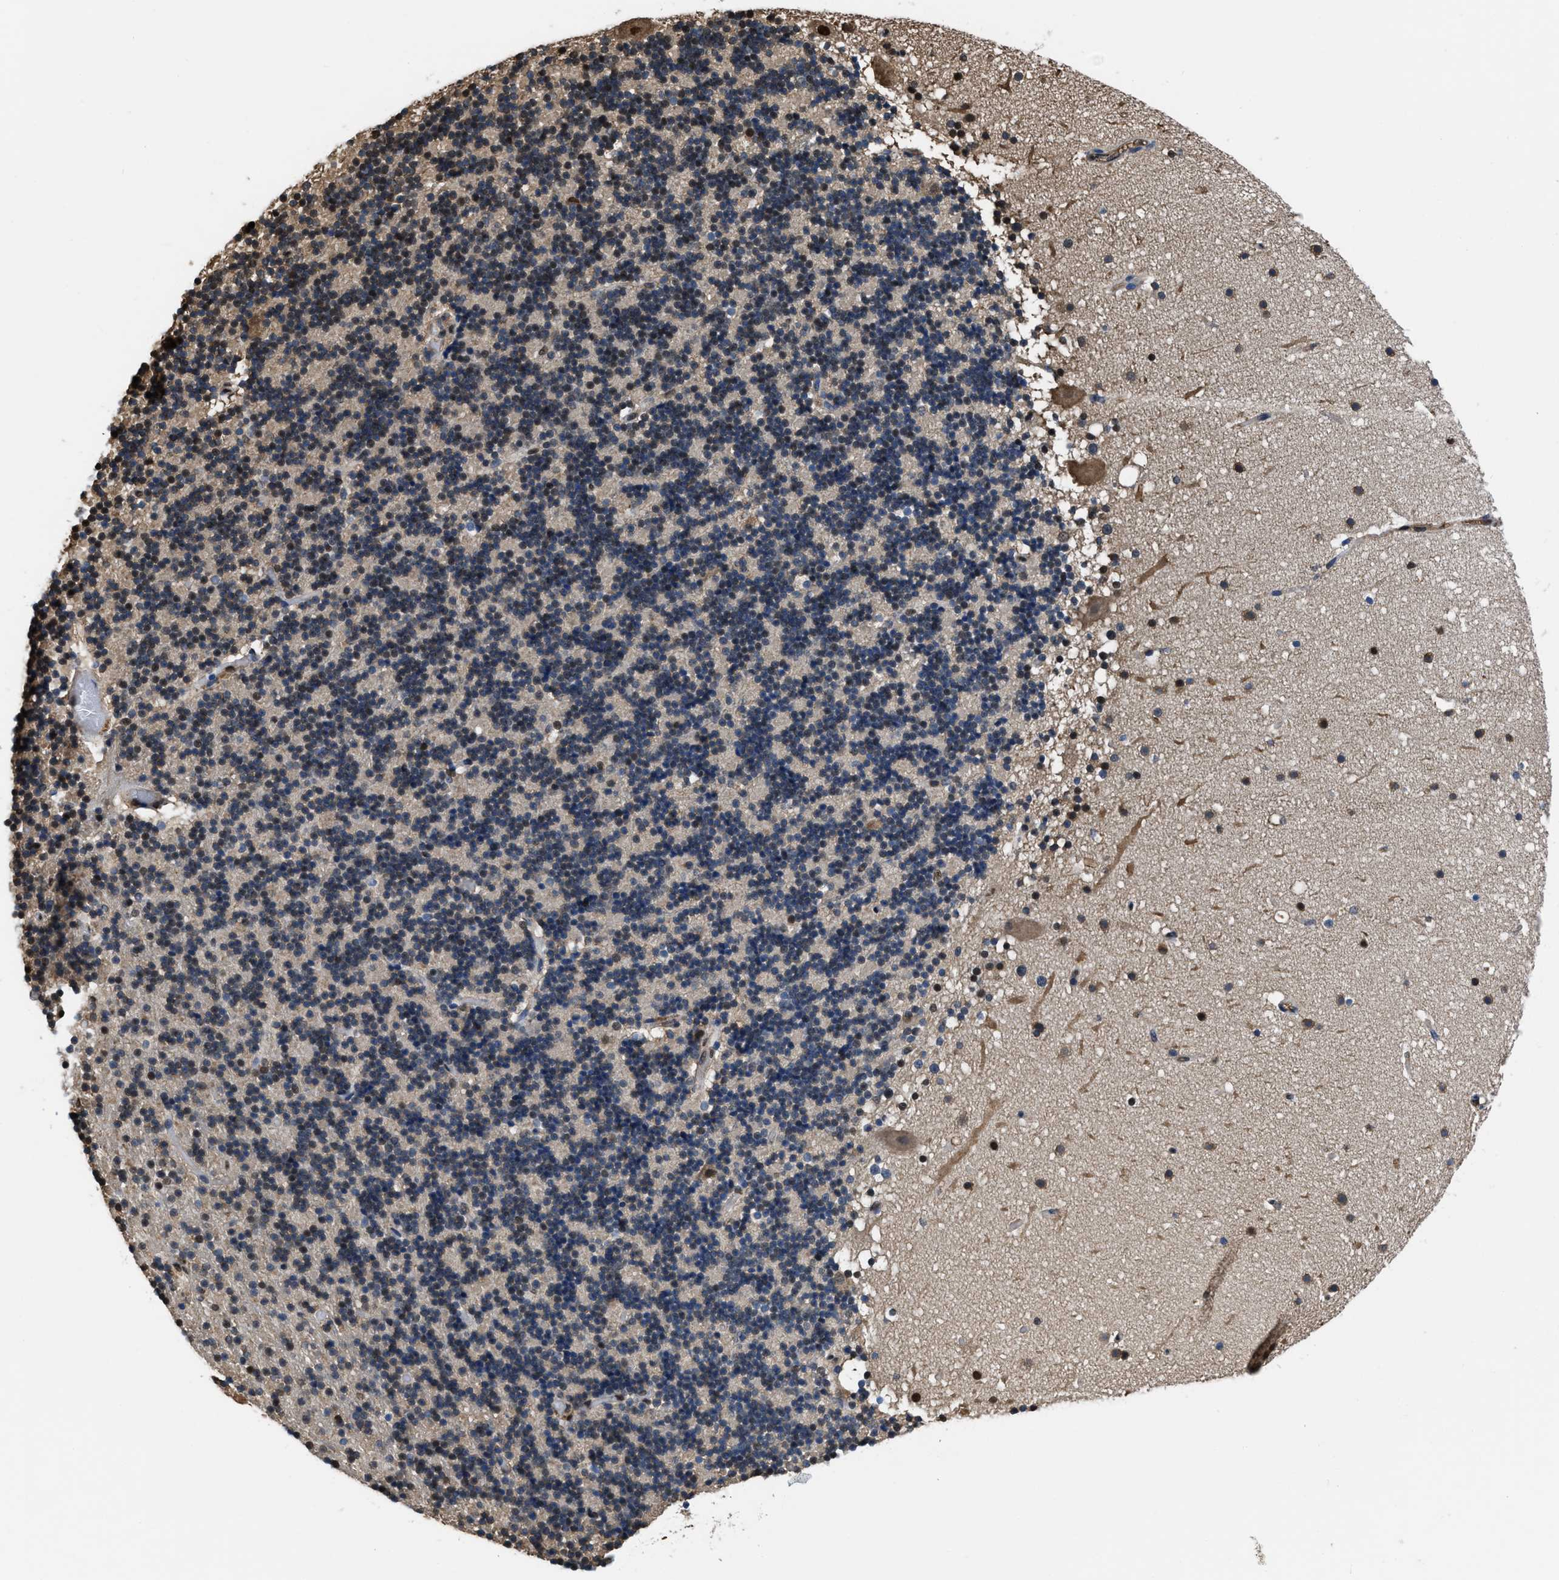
{"staining": {"intensity": "moderate", "quantity": "<25%", "location": "nuclear"}, "tissue": "cerebellum", "cell_type": "Cells in granular layer", "image_type": "normal", "snomed": [{"axis": "morphology", "description": "Normal tissue, NOS"}, {"axis": "topography", "description": "Cerebellum"}], "caption": "A low amount of moderate nuclear expression is identified in about <25% of cells in granular layer in normal cerebellum.", "gene": "FNTA", "patient": {"sex": "male", "age": 57}}